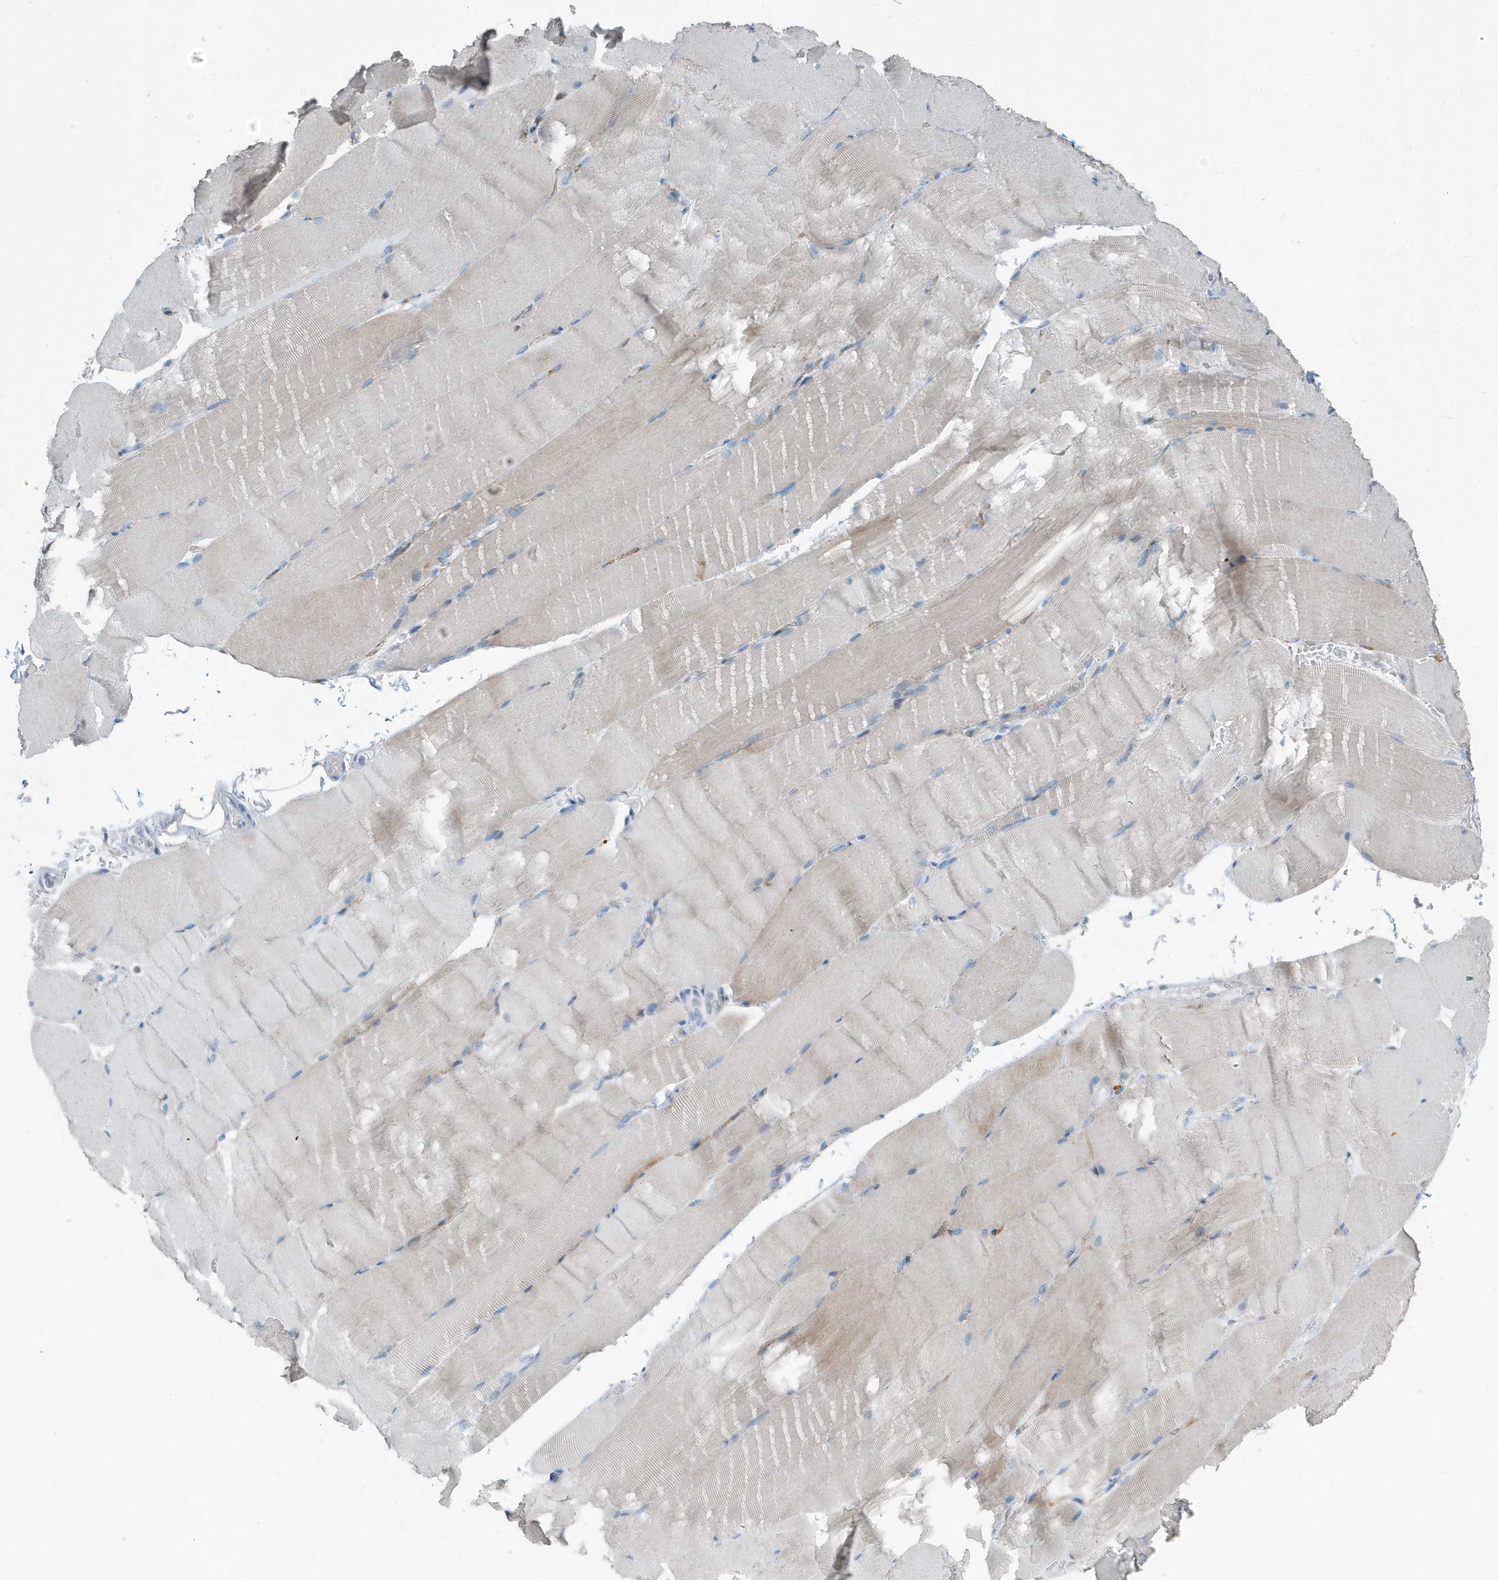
{"staining": {"intensity": "moderate", "quantity": "<25%", "location": "cytoplasmic/membranous"}, "tissue": "skeletal muscle", "cell_type": "Myocytes", "image_type": "normal", "snomed": [{"axis": "morphology", "description": "Normal tissue, NOS"}, {"axis": "topography", "description": "Skeletal muscle"}, {"axis": "topography", "description": "Parathyroid gland"}], "caption": "Moderate cytoplasmic/membranous positivity is identified in approximately <25% of myocytes in benign skeletal muscle.", "gene": "FAM162A", "patient": {"sex": "female", "age": 37}}